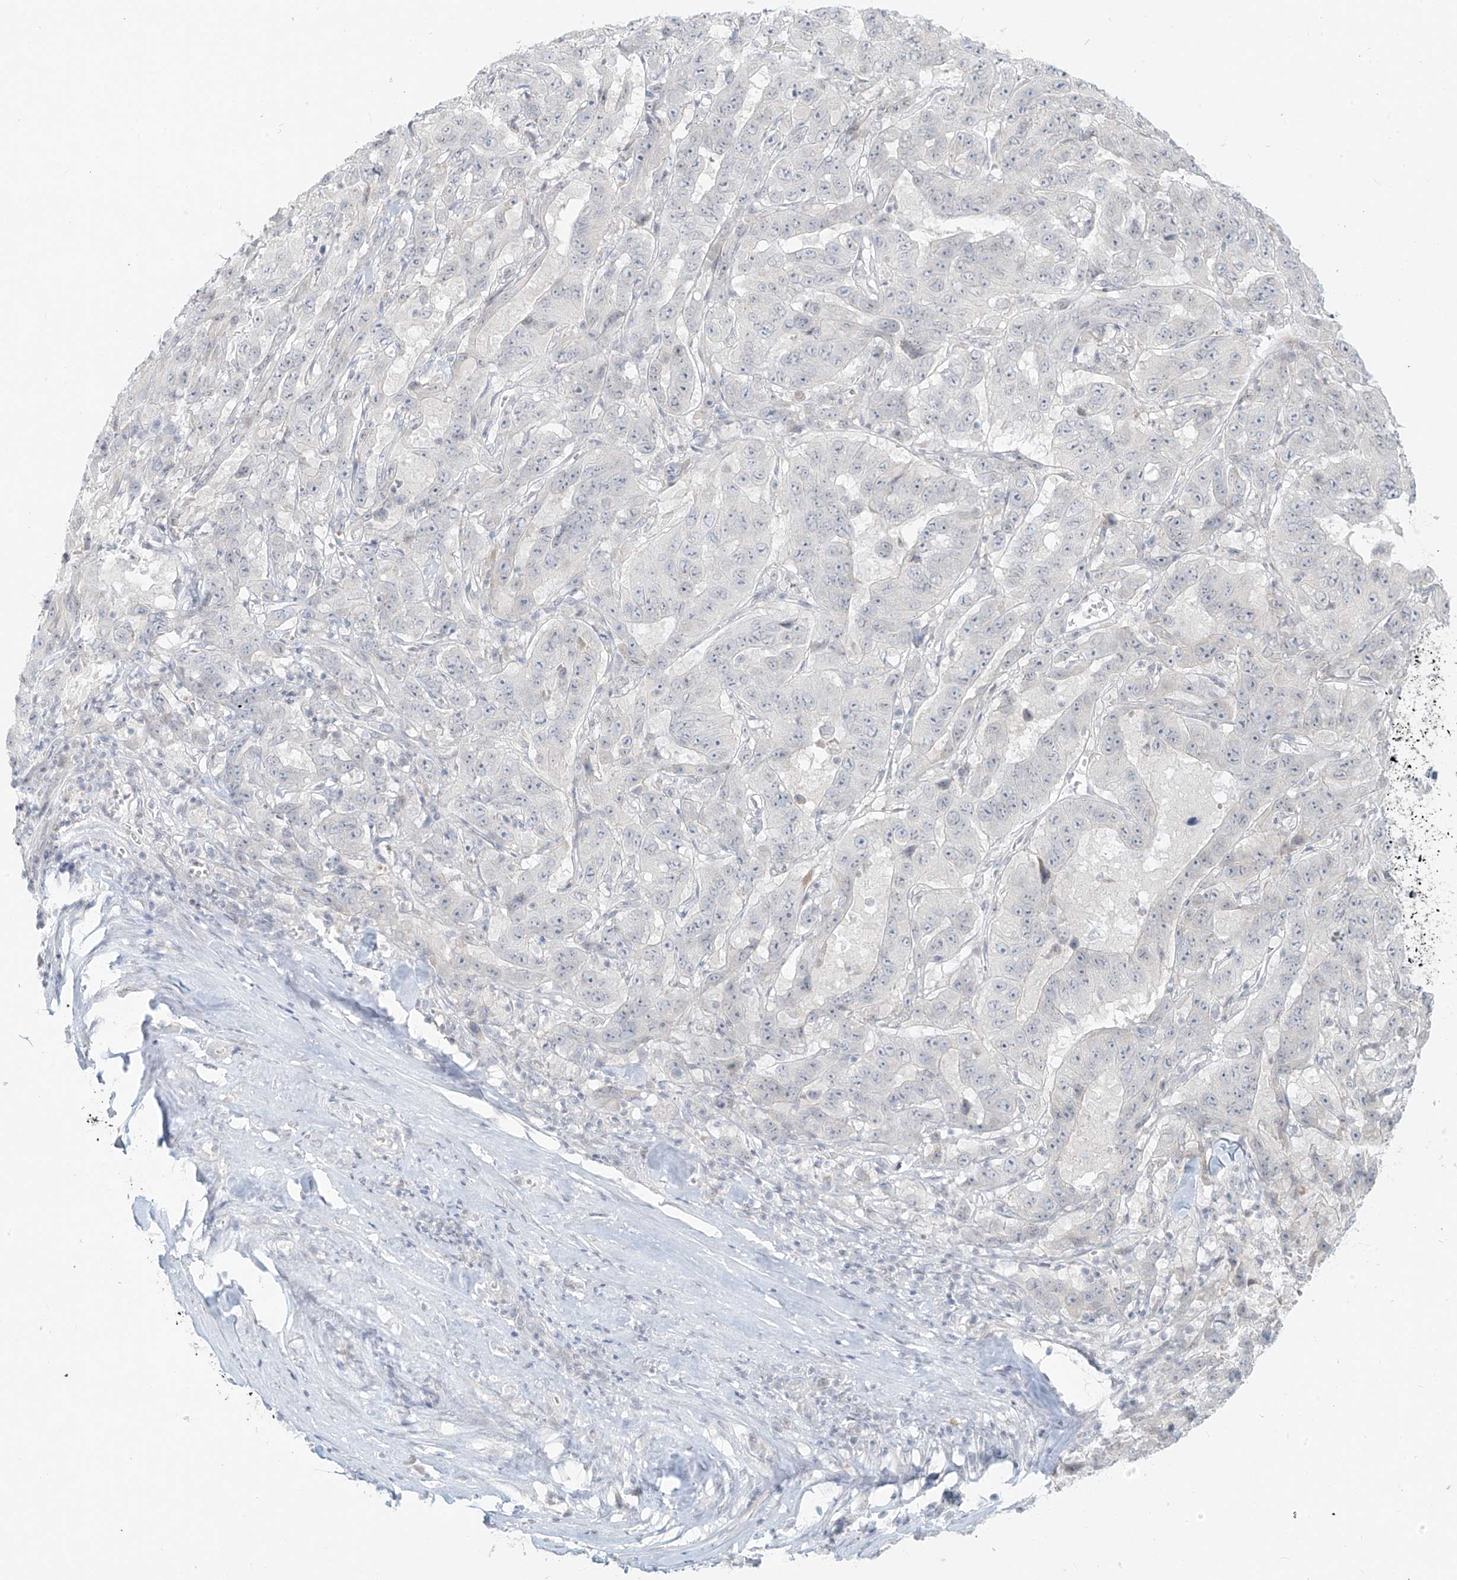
{"staining": {"intensity": "negative", "quantity": "none", "location": "none"}, "tissue": "pancreatic cancer", "cell_type": "Tumor cells", "image_type": "cancer", "snomed": [{"axis": "morphology", "description": "Adenocarcinoma, NOS"}, {"axis": "topography", "description": "Pancreas"}], "caption": "An IHC photomicrograph of pancreatic cancer (adenocarcinoma) is shown. There is no staining in tumor cells of pancreatic cancer (adenocarcinoma).", "gene": "OSBPL7", "patient": {"sex": "male", "age": 63}}